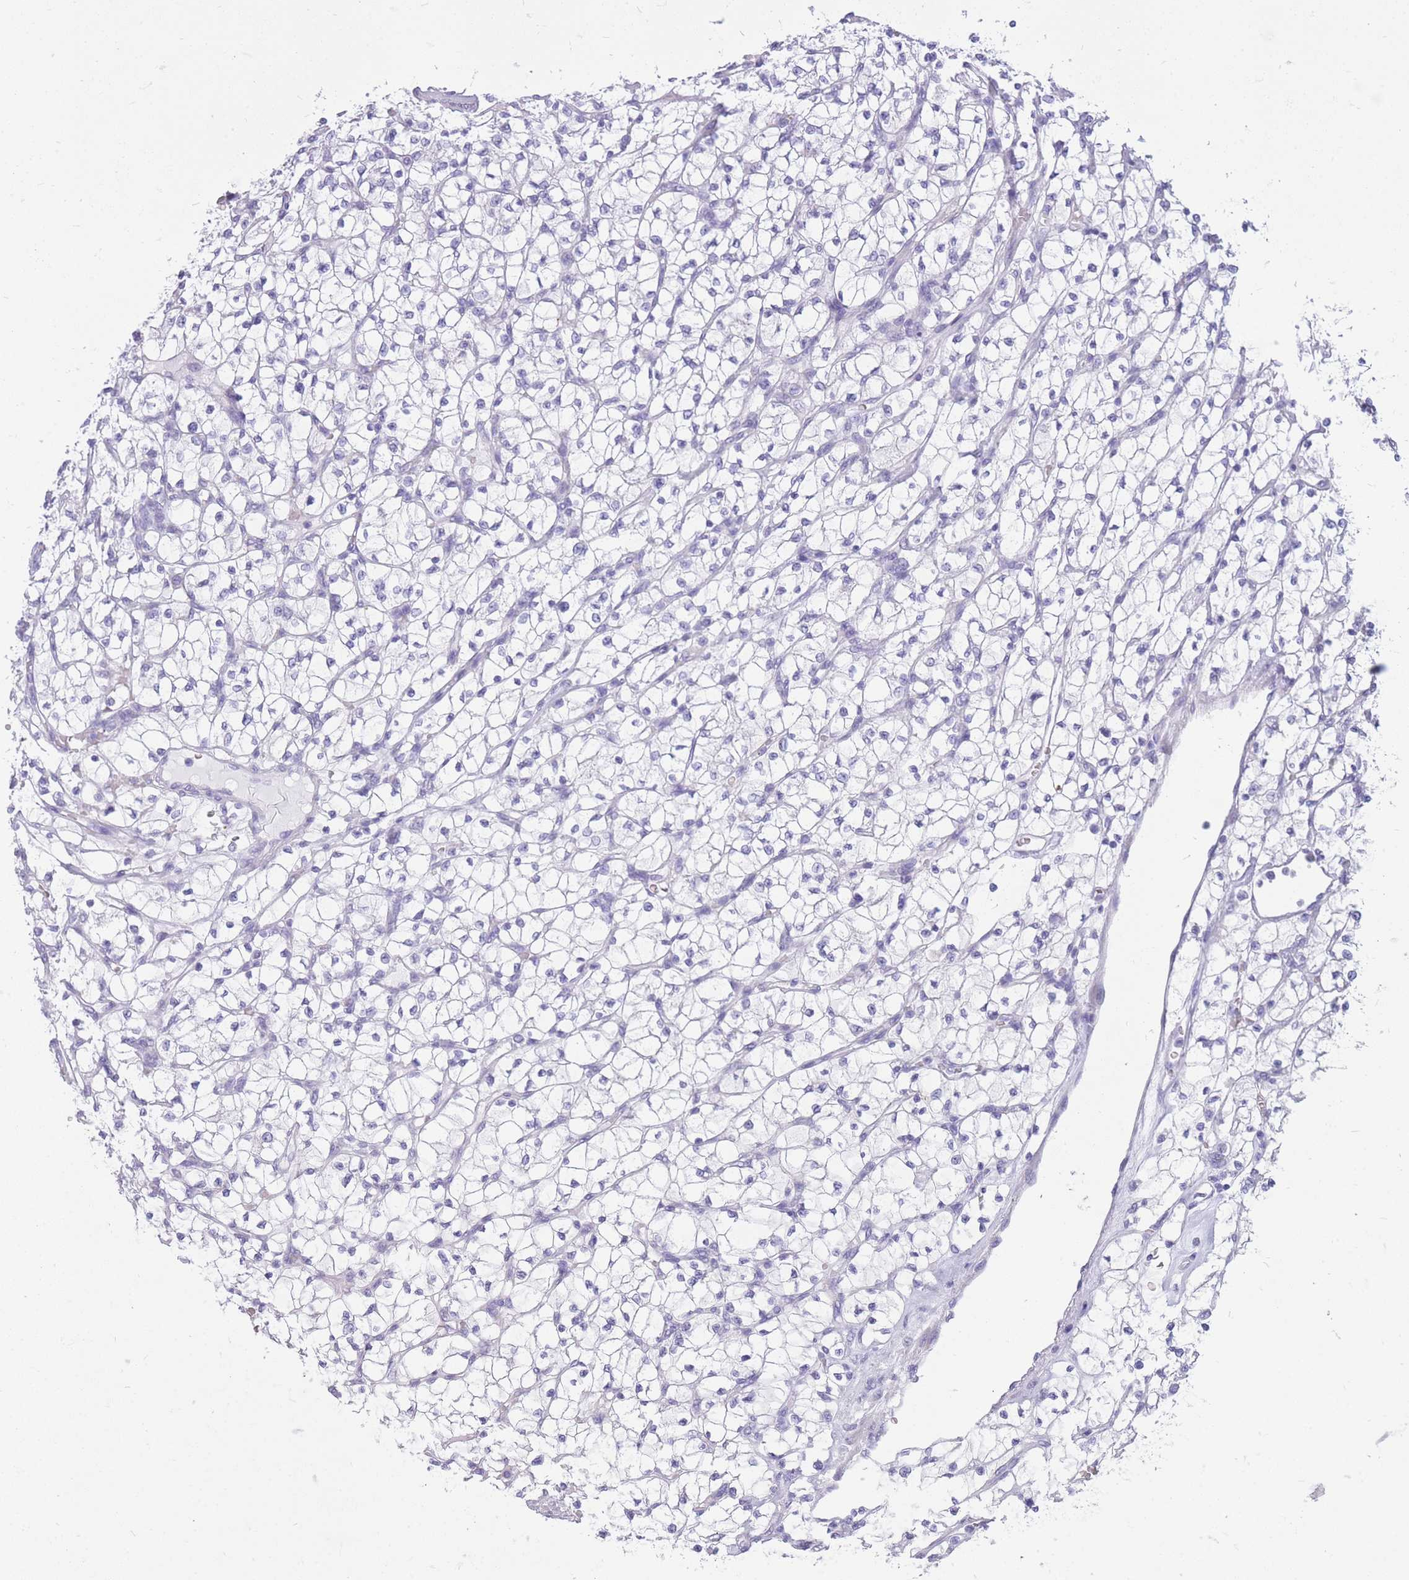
{"staining": {"intensity": "negative", "quantity": "none", "location": "none"}, "tissue": "renal cancer", "cell_type": "Tumor cells", "image_type": "cancer", "snomed": [{"axis": "morphology", "description": "Adenocarcinoma, NOS"}, {"axis": "topography", "description": "Kidney"}], "caption": "The micrograph shows no staining of tumor cells in renal cancer (adenocarcinoma).", "gene": "CYP21A2", "patient": {"sex": "female", "age": 64}}